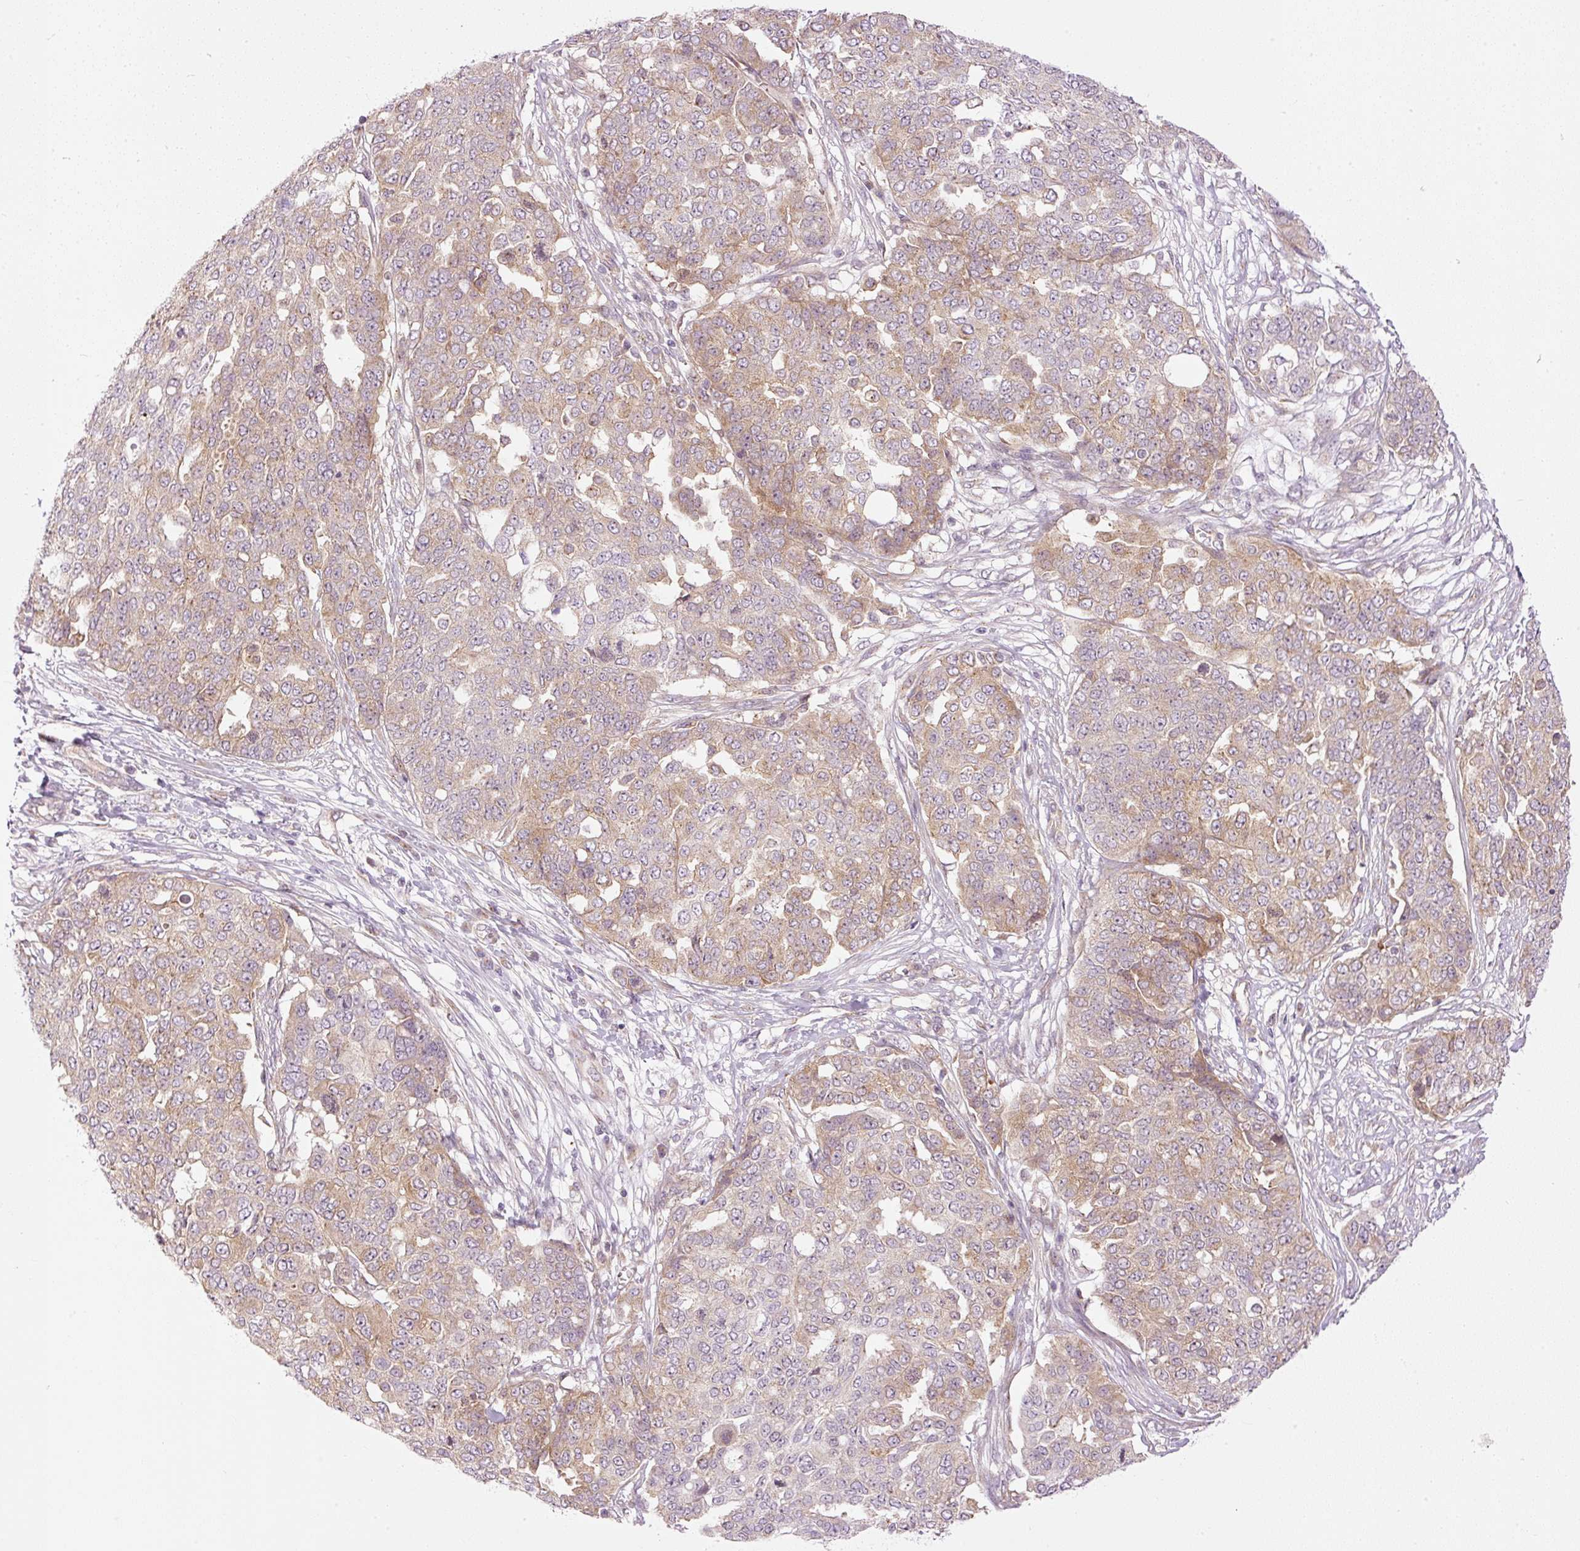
{"staining": {"intensity": "moderate", "quantity": "25%-75%", "location": "cytoplasmic/membranous"}, "tissue": "ovarian cancer", "cell_type": "Tumor cells", "image_type": "cancer", "snomed": [{"axis": "morphology", "description": "Cystadenocarcinoma, serous, NOS"}, {"axis": "topography", "description": "Soft tissue"}, {"axis": "topography", "description": "Ovary"}], "caption": "High-magnification brightfield microscopy of ovarian serous cystadenocarcinoma stained with DAB (3,3'-diaminobenzidine) (brown) and counterstained with hematoxylin (blue). tumor cells exhibit moderate cytoplasmic/membranous expression is appreciated in approximately25%-75% of cells.", "gene": "MZT2B", "patient": {"sex": "female", "age": 57}}